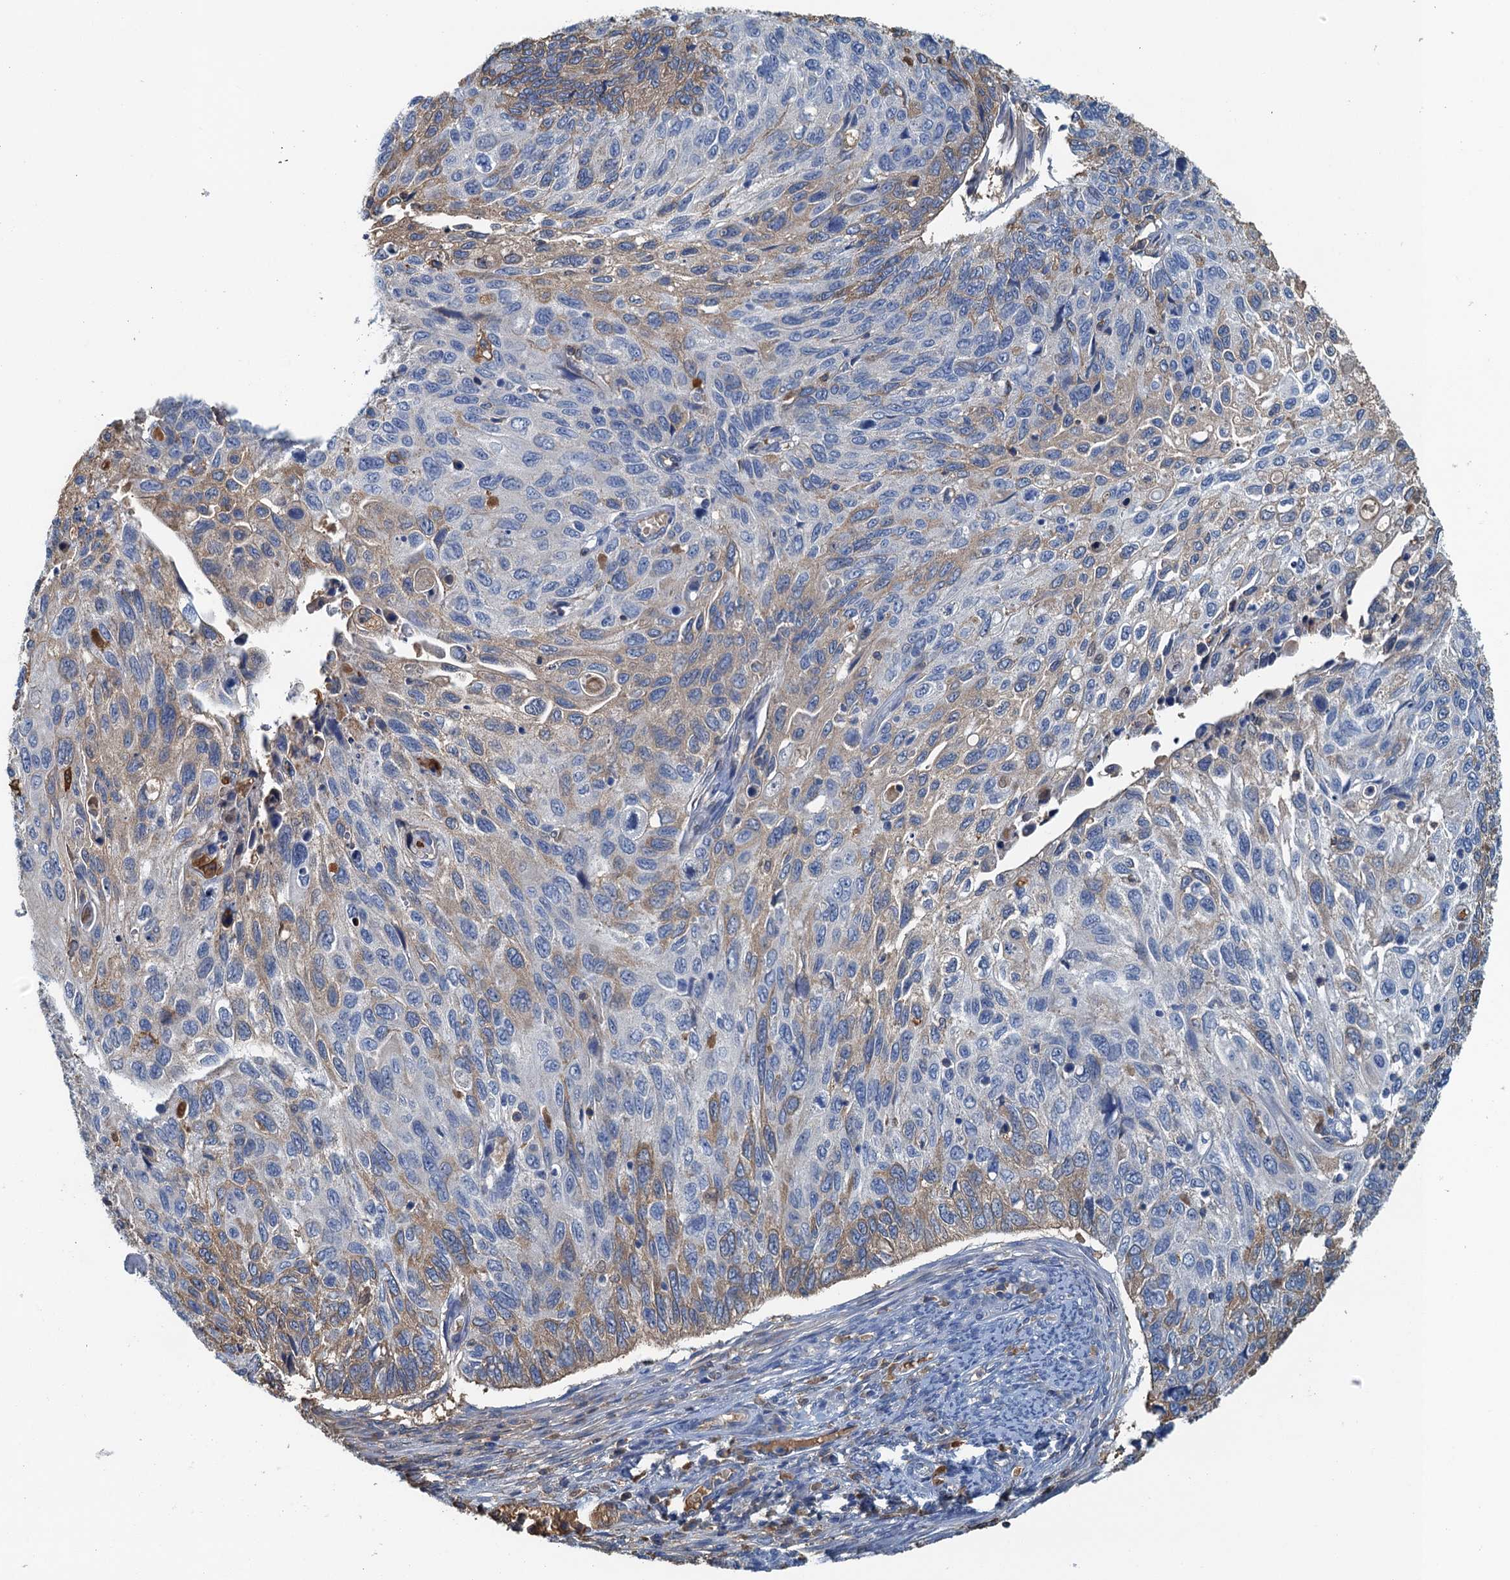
{"staining": {"intensity": "moderate", "quantity": "<25%", "location": "cytoplasmic/membranous"}, "tissue": "cervical cancer", "cell_type": "Tumor cells", "image_type": "cancer", "snomed": [{"axis": "morphology", "description": "Squamous cell carcinoma, NOS"}, {"axis": "topography", "description": "Cervix"}], "caption": "Immunohistochemical staining of human cervical cancer (squamous cell carcinoma) reveals low levels of moderate cytoplasmic/membranous protein positivity in about <25% of tumor cells.", "gene": "LSM14B", "patient": {"sex": "female", "age": 70}}